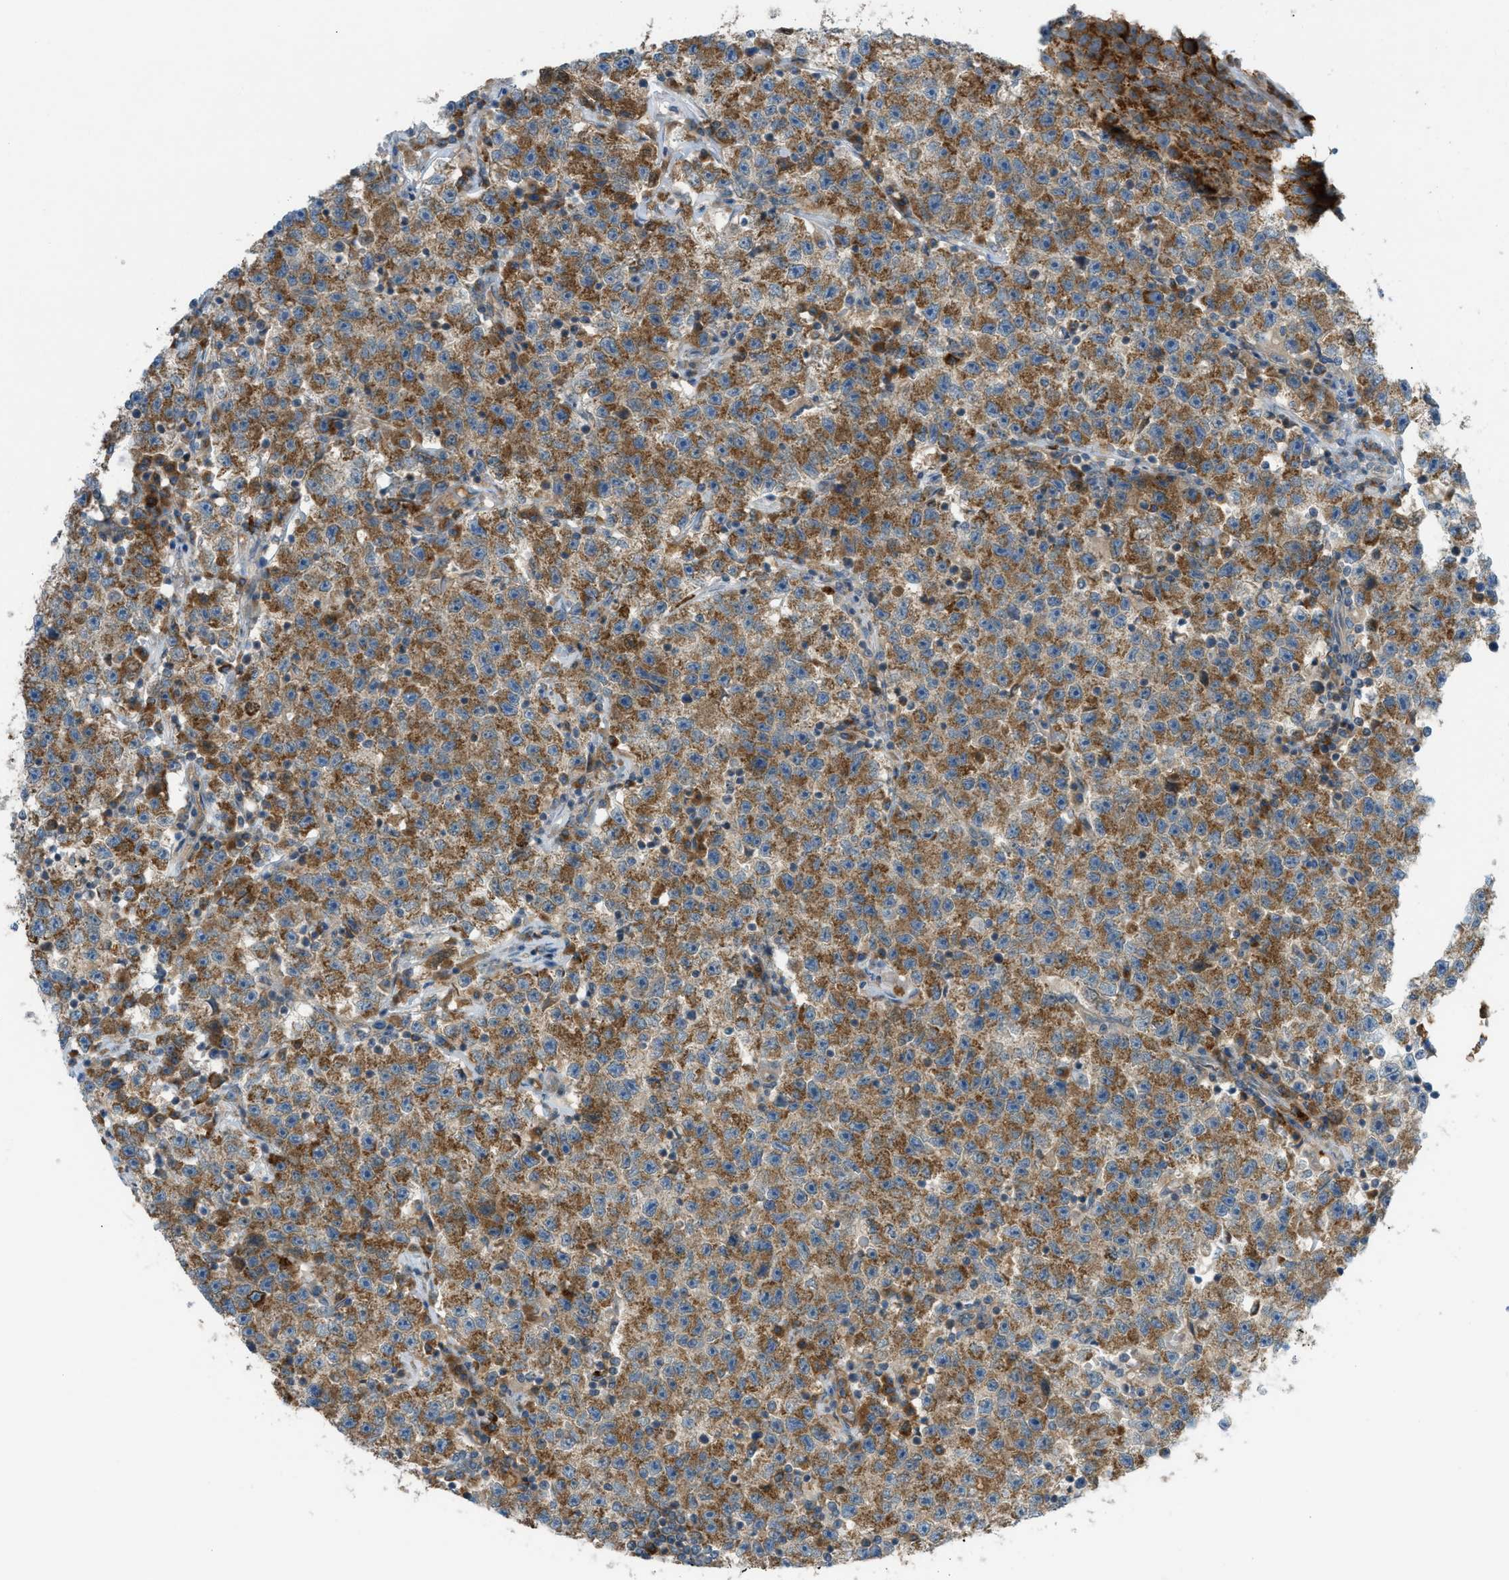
{"staining": {"intensity": "moderate", "quantity": ">75%", "location": "cytoplasmic/membranous"}, "tissue": "testis cancer", "cell_type": "Tumor cells", "image_type": "cancer", "snomed": [{"axis": "morphology", "description": "Seminoma, NOS"}, {"axis": "topography", "description": "Testis"}], "caption": "Seminoma (testis) stained with IHC displays moderate cytoplasmic/membranous positivity in about >75% of tumor cells.", "gene": "DYRK1A", "patient": {"sex": "male", "age": 22}}